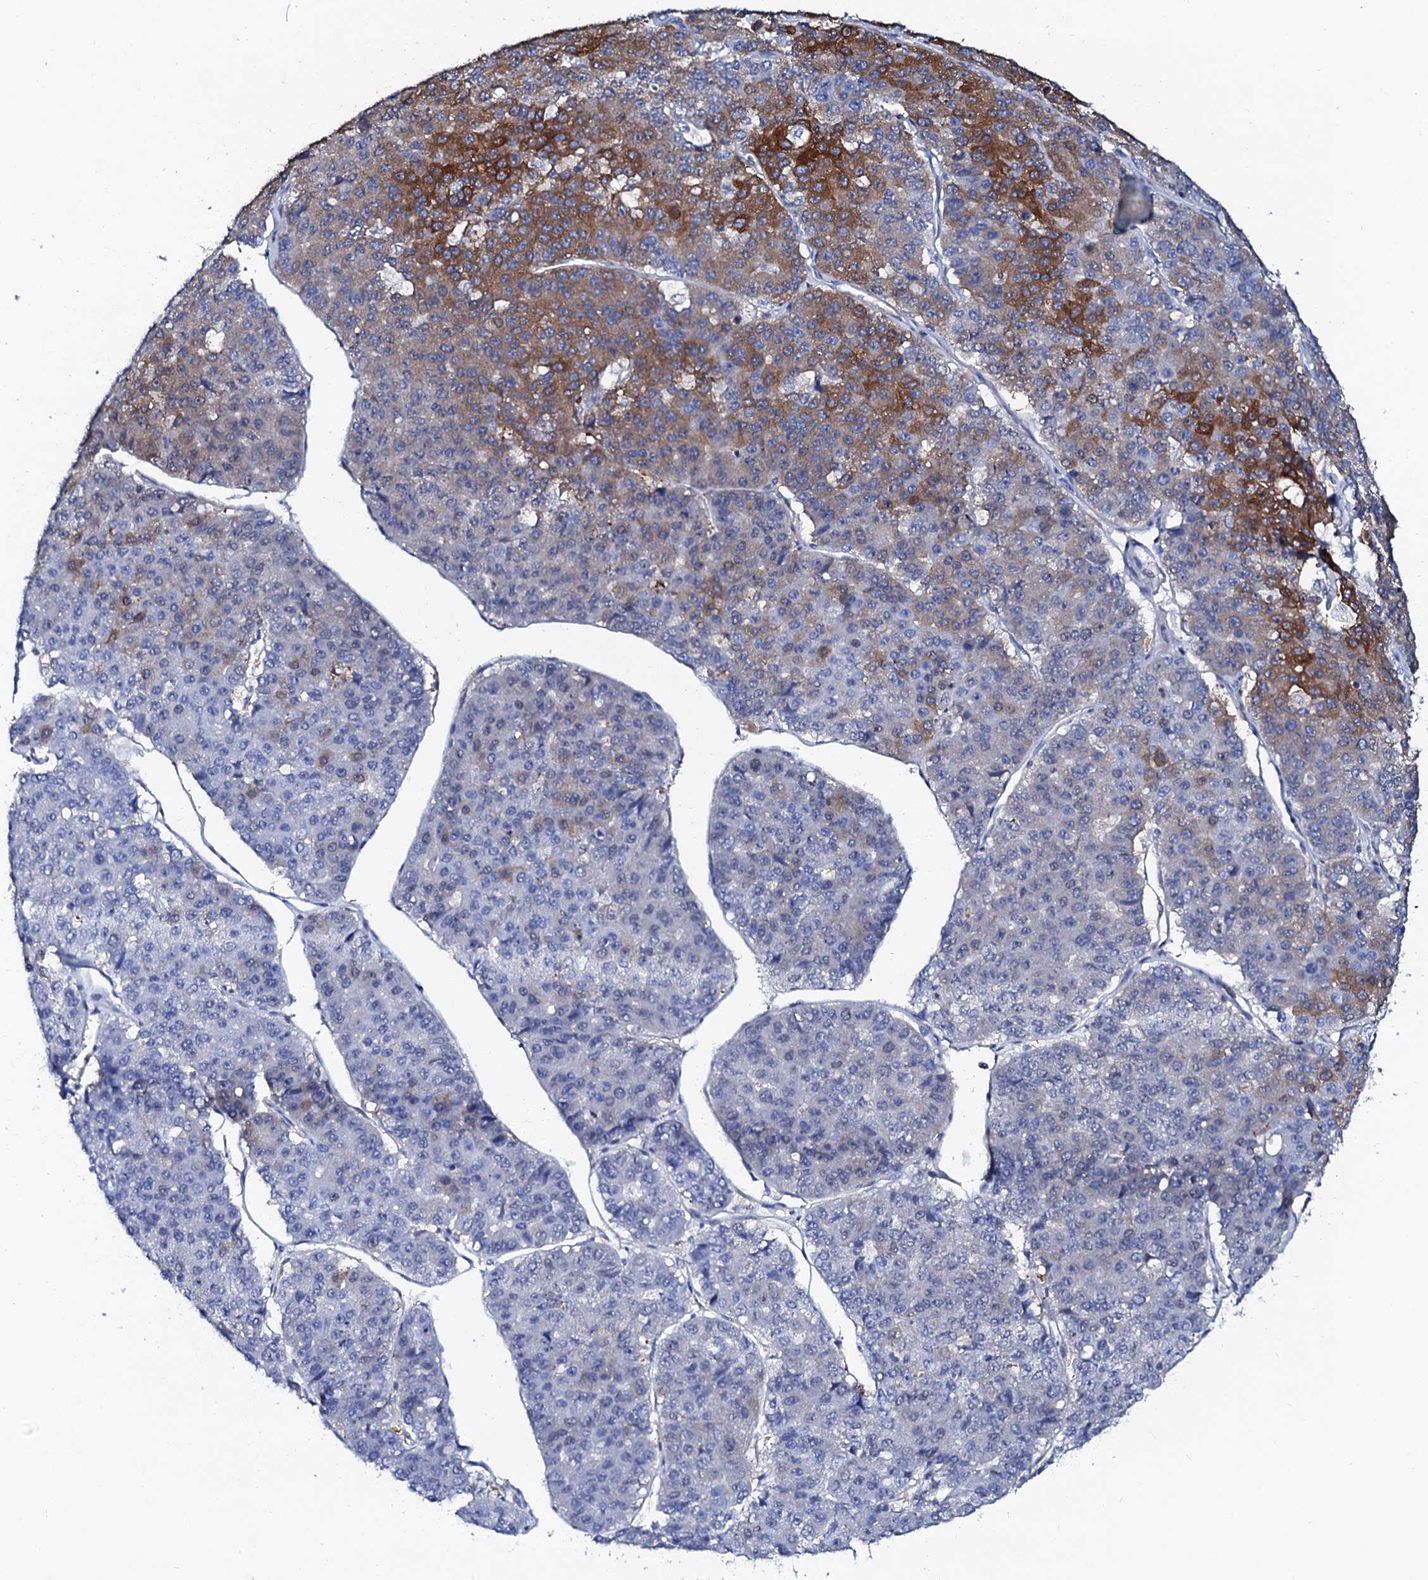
{"staining": {"intensity": "strong", "quantity": "<25%", "location": "cytoplasmic/membranous"}, "tissue": "pancreatic cancer", "cell_type": "Tumor cells", "image_type": "cancer", "snomed": [{"axis": "morphology", "description": "Adenocarcinoma, NOS"}, {"axis": "topography", "description": "Pancreas"}], "caption": "Protein analysis of adenocarcinoma (pancreatic) tissue reveals strong cytoplasmic/membranous positivity in approximately <25% of tumor cells.", "gene": "GLB1L3", "patient": {"sex": "male", "age": 50}}